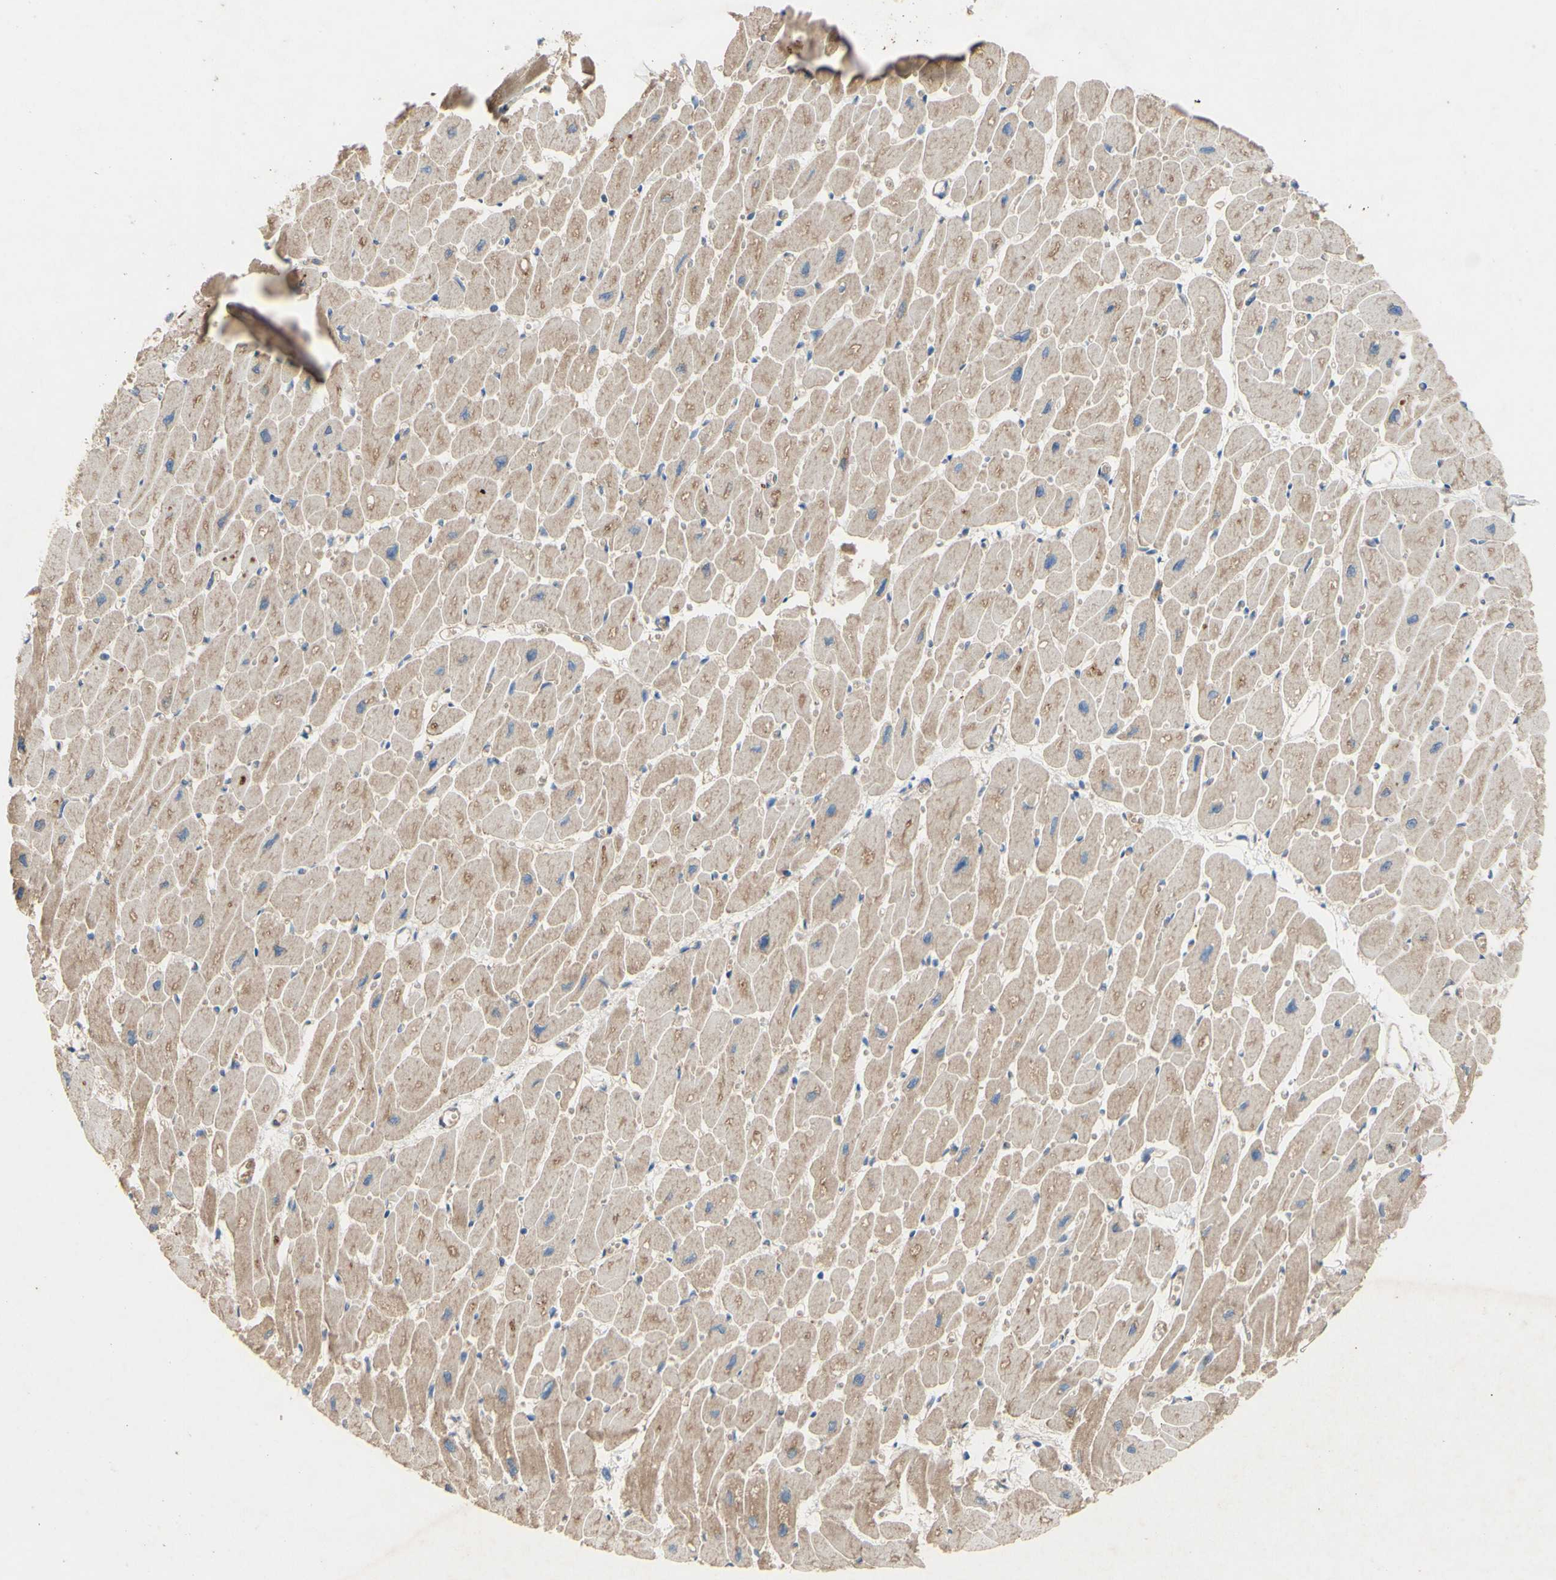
{"staining": {"intensity": "moderate", "quantity": ">75%", "location": "cytoplasmic/membranous"}, "tissue": "heart muscle", "cell_type": "Cardiomyocytes", "image_type": "normal", "snomed": [{"axis": "morphology", "description": "Normal tissue, NOS"}, {"axis": "topography", "description": "Heart"}], "caption": "Human heart muscle stained for a protein (brown) displays moderate cytoplasmic/membranous positive positivity in about >75% of cardiomyocytes.", "gene": "PDGFB", "patient": {"sex": "female", "age": 54}}